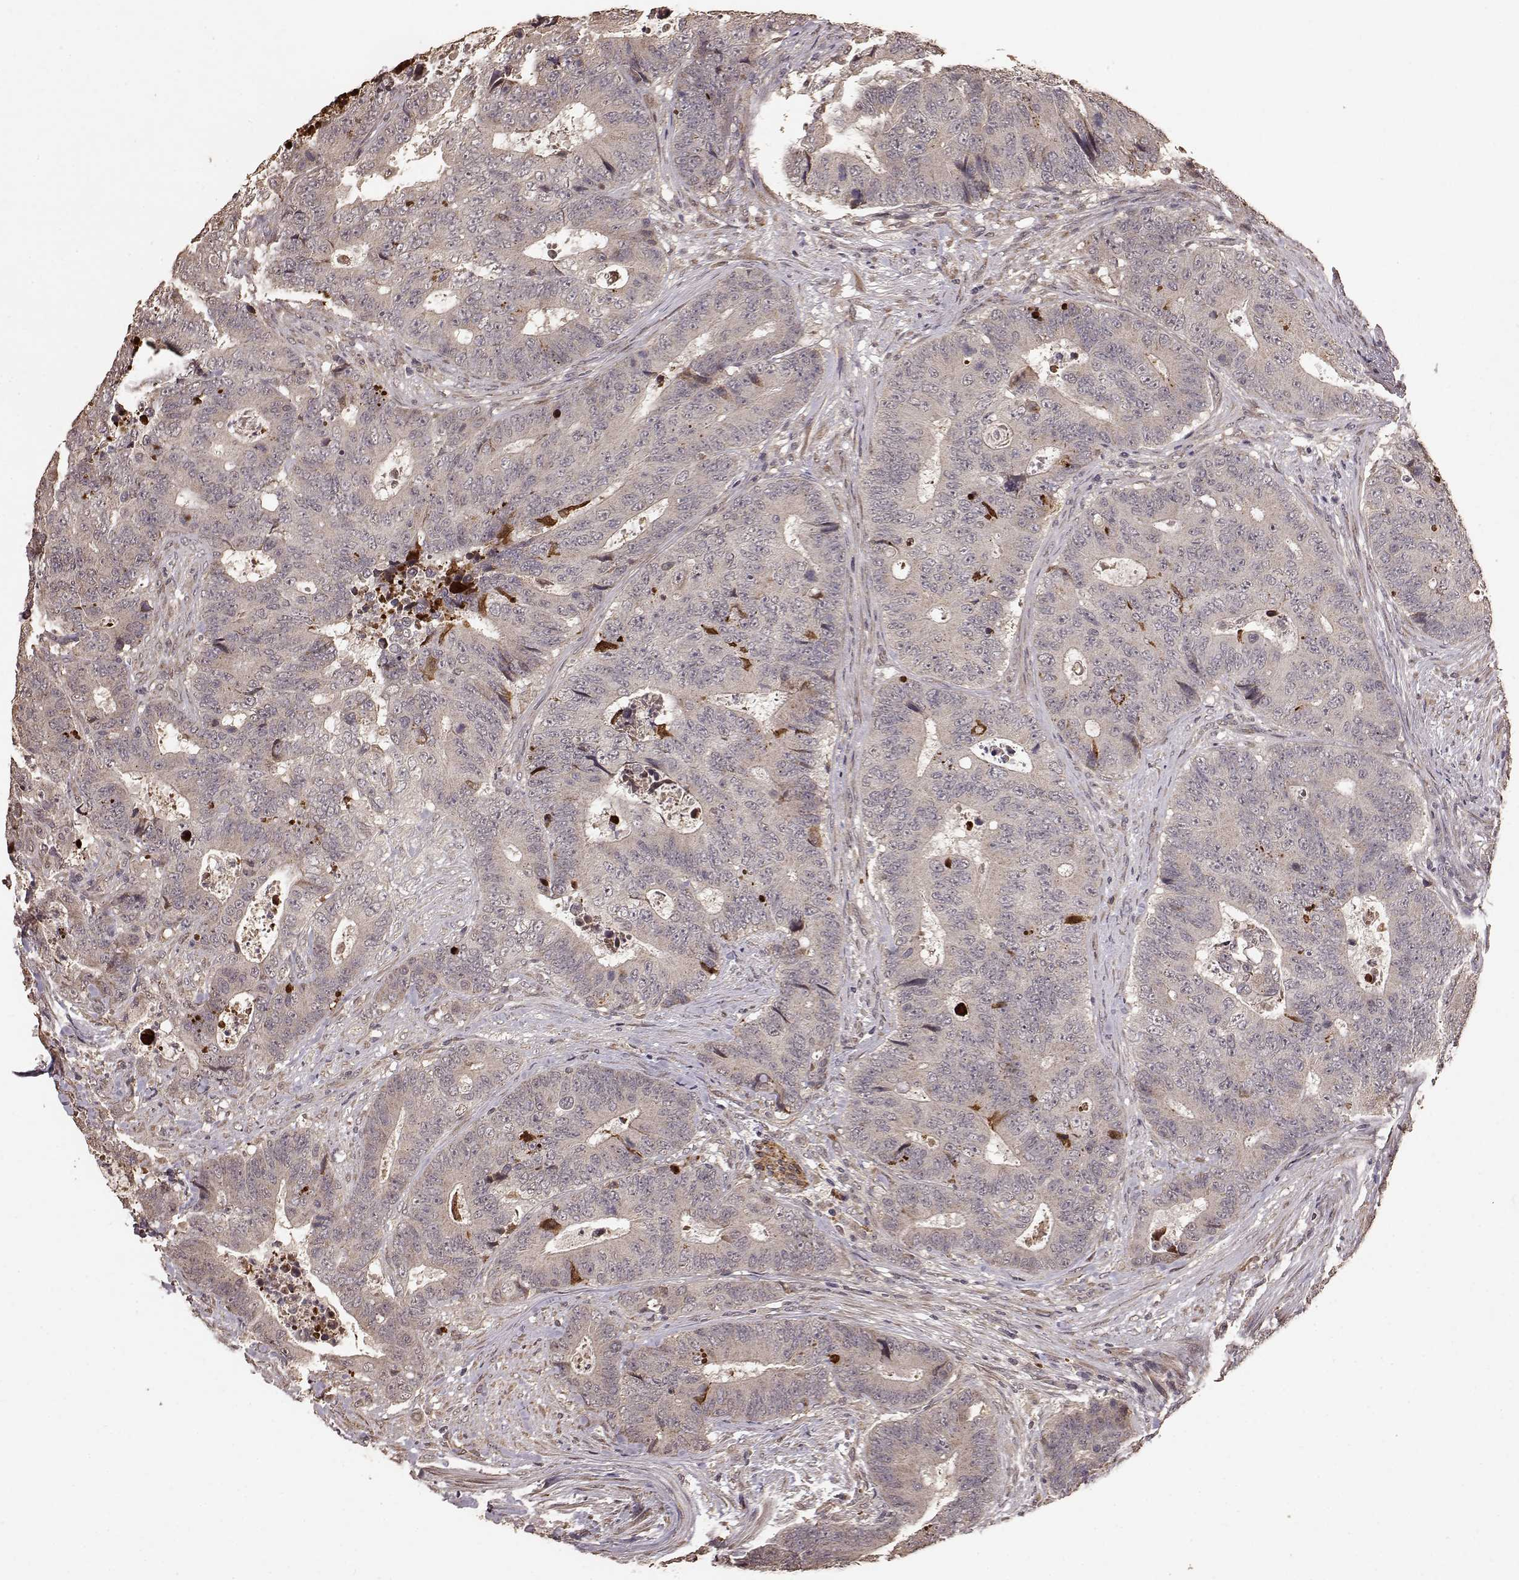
{"staining": {"intensity": "weak", "quantity": "<25%", "location": "cytoplasmic/membranous"}, "tissue": "colorectal cancer", "cell_type": "Tumor cells", "image_type": "cancer", "snomed": [{"axis": "morphology", "description": "Adenocarcinoma, NOS"}, {"axis": "topography", "description": "Colon"}], "caption": "DAB immunohistochemical staining of adenocarcinoma (colorectal) exhibits no significant expression in tumor cells.", "gene": "USP15", "patient": {"sex": "female", "age": 48}}